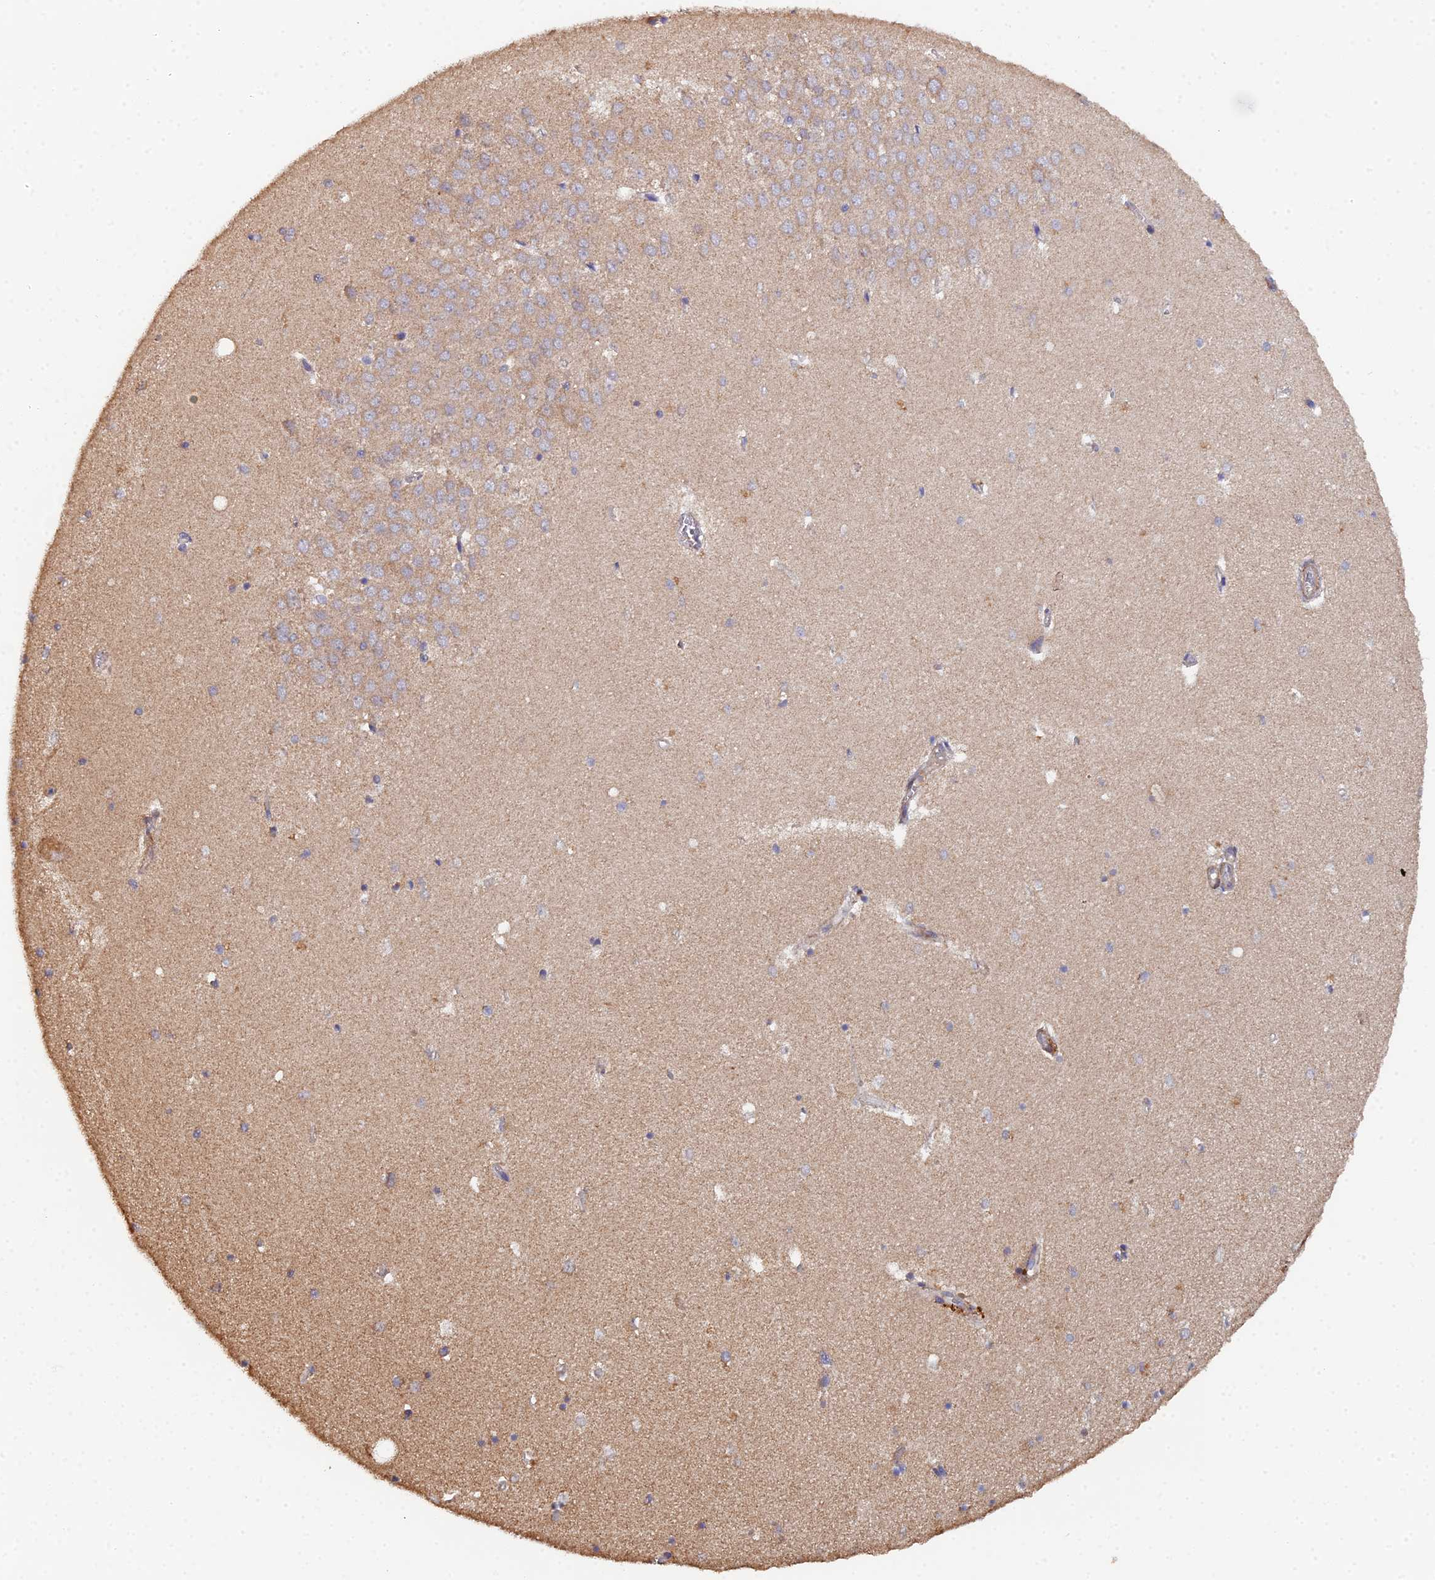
{"staining": {"intensity": "weak", "quantity": "<25%", "location": "cytoplasmic/membranous"}, "tissue": "hippocampus", "cell_type": "Glial cells", "image_type": "normal", "snomed": [{"axis": "morphology", "description": "Normal tissue, NOS"}, {"axis": "topography", "description": "Hippocampus"}], "caption": "Immunohistochemistry (IHC) of normal human hippocampus demonstrates no staining in glial cells.", "gene": "SPANXN4", "patient": {"sex": "female", "age": 64}}